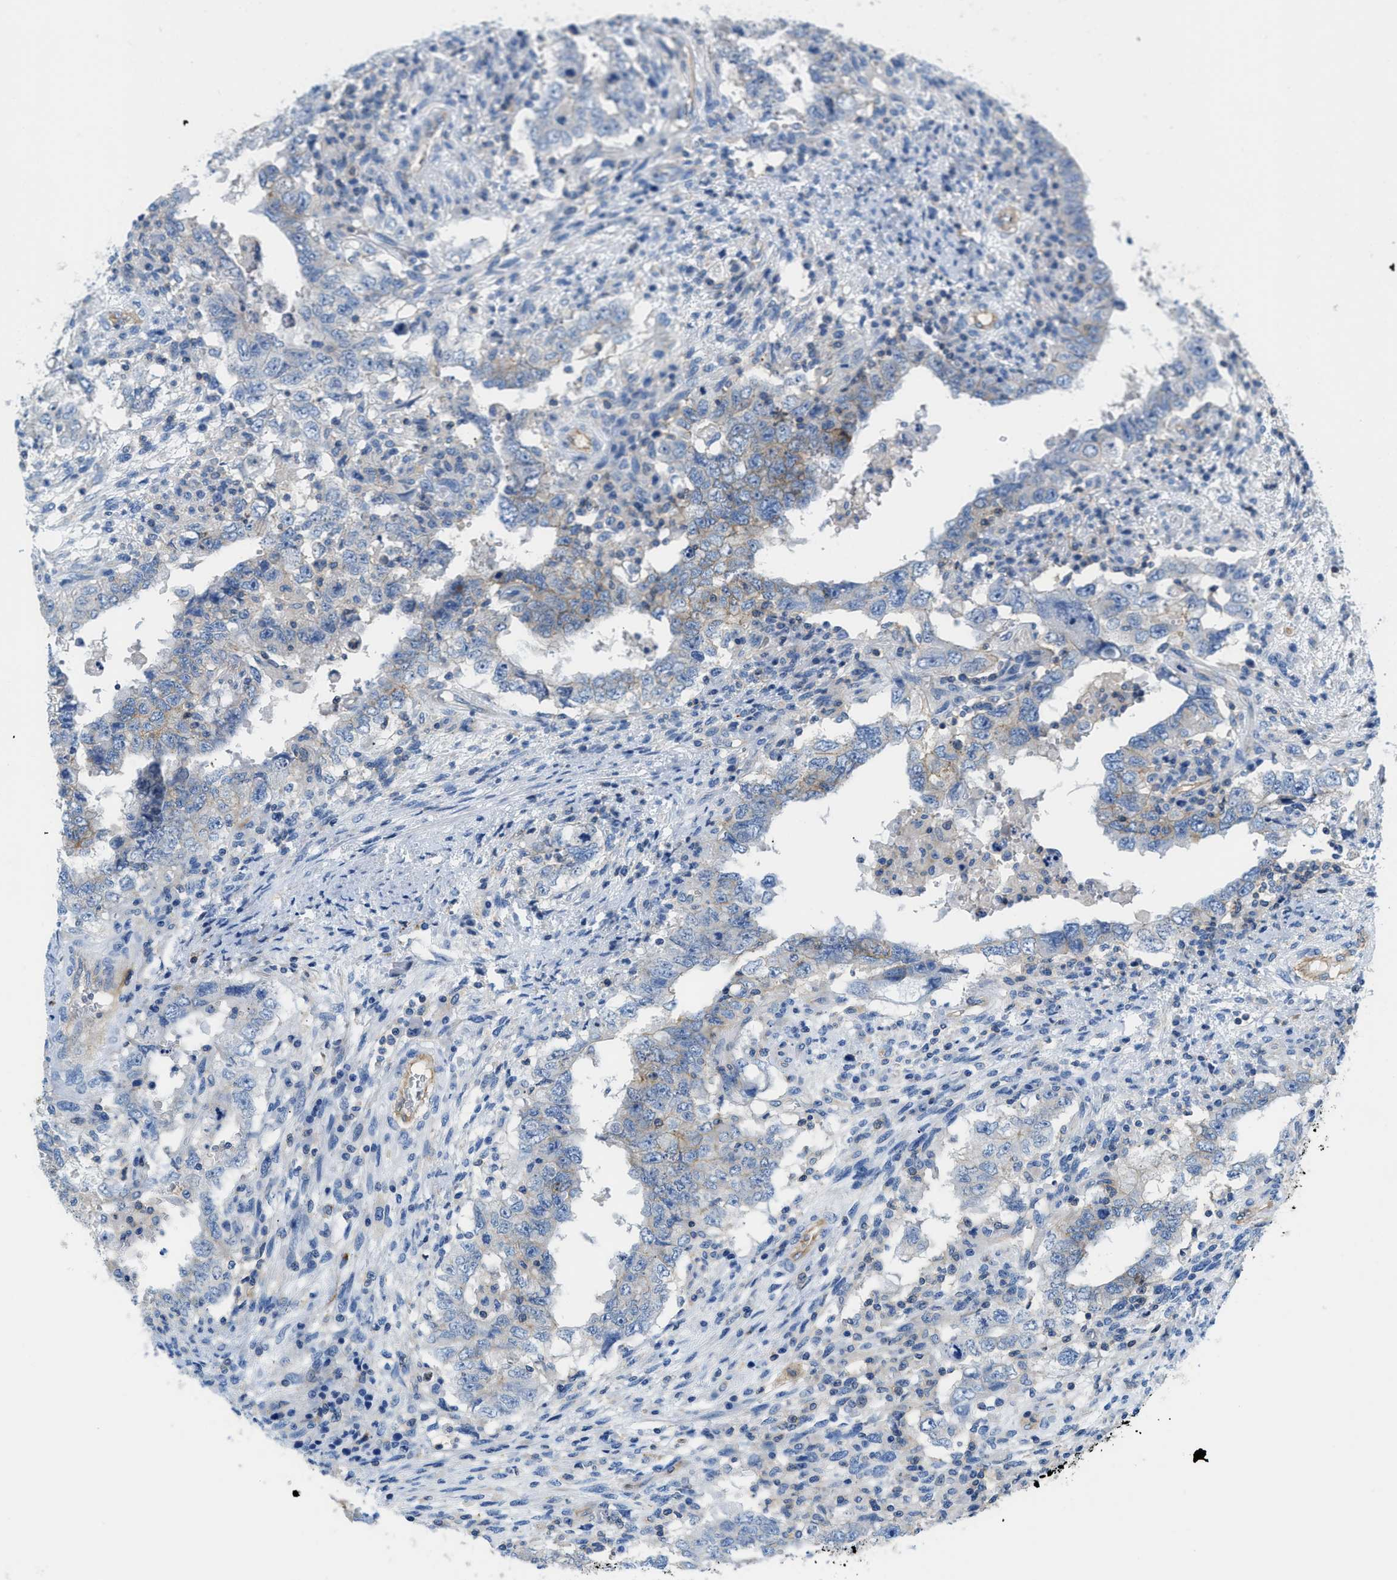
{"staining": {"intensity": "weak", "quantity": "<25%", "location": "cytoplasmic/membranous"}, "tissue": "testis cancer", "cell_type": "Tumor cells", "image_type": "cancer", "snomed": [{"axis": "morphology", "description": "Carcinoma, Embryonal, NOS"}, {"axis": "topography", "description": "Testis"}], "caption": "This image is of embryonal carcinoma (testis) stained with immunohistochemistry (IHC) to label a protein in brown with the nuclei are counter-stained blue. There is no expression in tumor cells.", "gene": "ORAI1", "patient": {"sex": "male", "age": 26}}